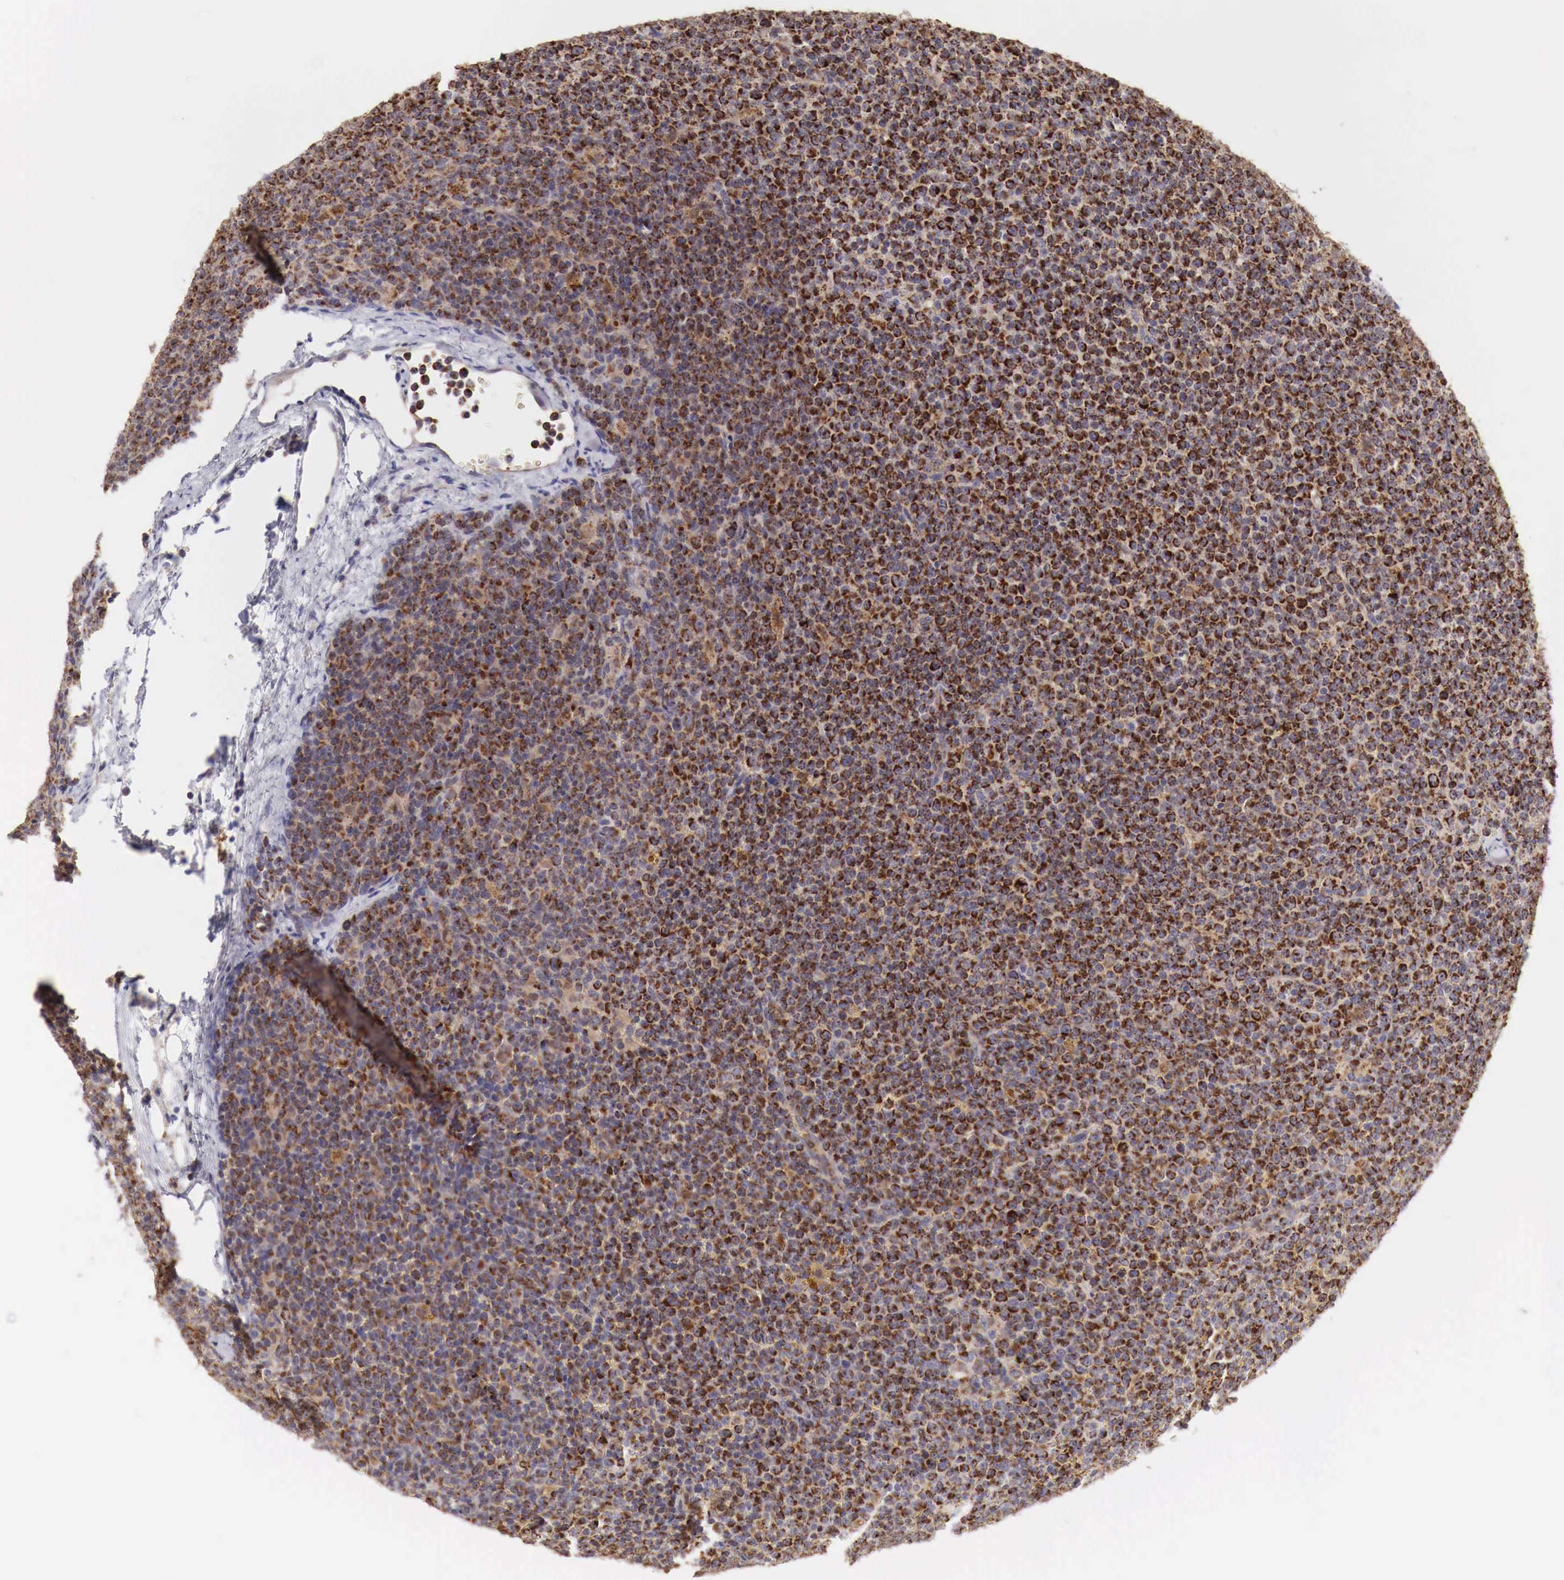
{"staining": {"intensity": "moderate", "quantity": ">75%", "location": "cytoplasmic/membranous"}, "tissue": "lymphoma", "cell_type": "Tumor cells", "image_type": "cancer", "snomed": [{"axis": "morphology", "description": "Malignant lymphoma, non-Hodgkin's type, Low grade"}, {"axis": "topography", "description": "Lymph node"}], "caption": "The micrograph exhibits a brown stain indicating the presence of a protein in the cytoplasmic/membranous of tumor cells in lymphoma. (DAB IHC, brown staining for protein, blue staining for nuclei).", "gene": "XPNPEP3", "patient": {"sex": "male", "age": 50}}